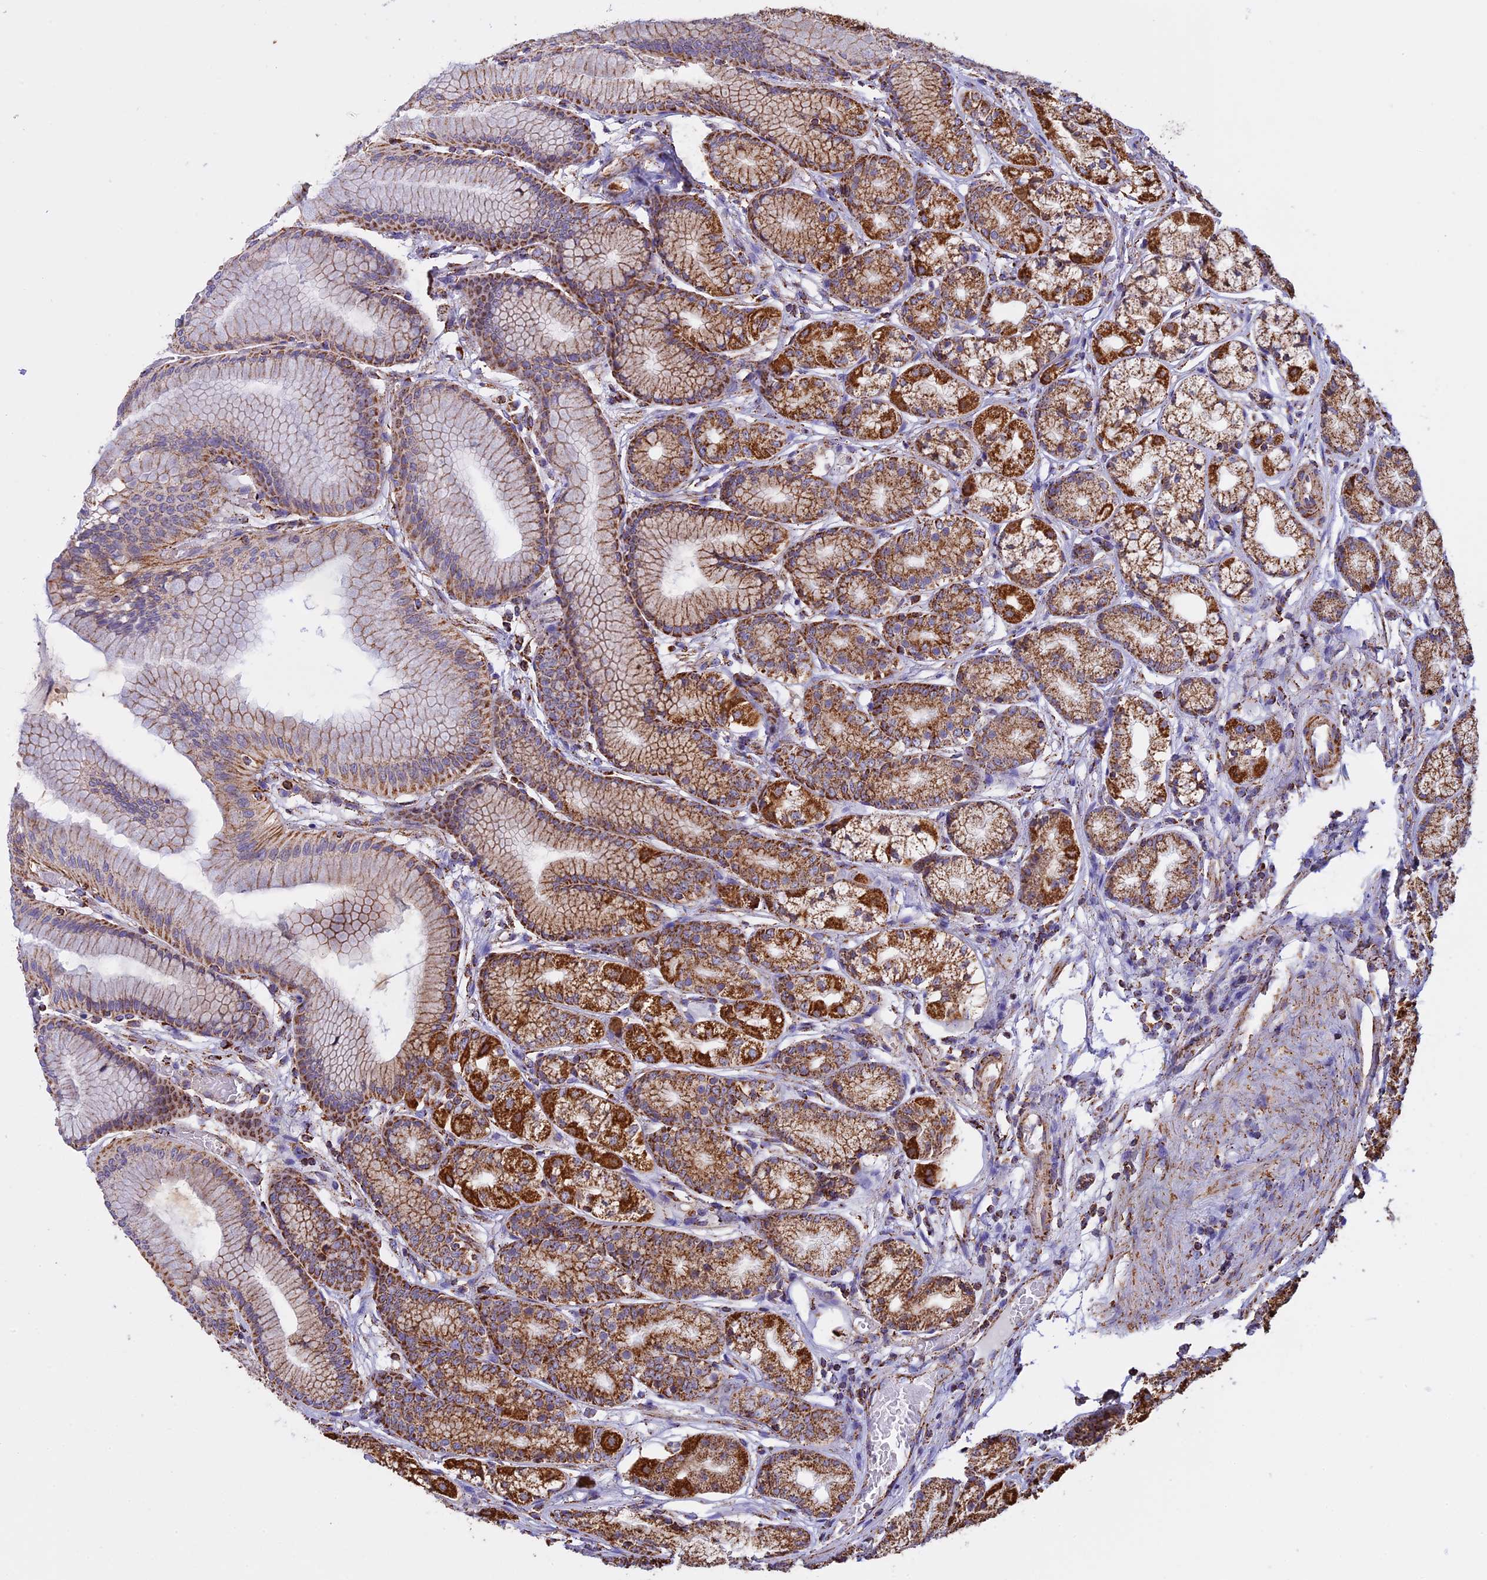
{"staining": {"intensity": "moderate", "quantity": ">75%", "location": "cytoplasmic/membranous"}, "tissue": "stomach", "cell_type": "Glandular cells", "image_type": "normal", "snomed": [{"axis": "morphology", "description": "Normal tissue, NOS"}, {"axis": "morphology", "description": "Adenocarcinoma, NOS"}, {"axis": "morphology", "description": "Adenocarcinoma, High grade"}, {"axis": "topography", "description": "Stomach, upper"}, {"axis": "topography", "description": "Stomach"}], "caption": "Benign stomach shows moderate cytoplasmic/membranous expression in about >75% of glandular cells (DAB (3,3'-diaminobenzidine) IHC with brightfield microscopy, high magnification)..", "gene": "KCNG1", "patient": {"sex": "female", "age": 65}}